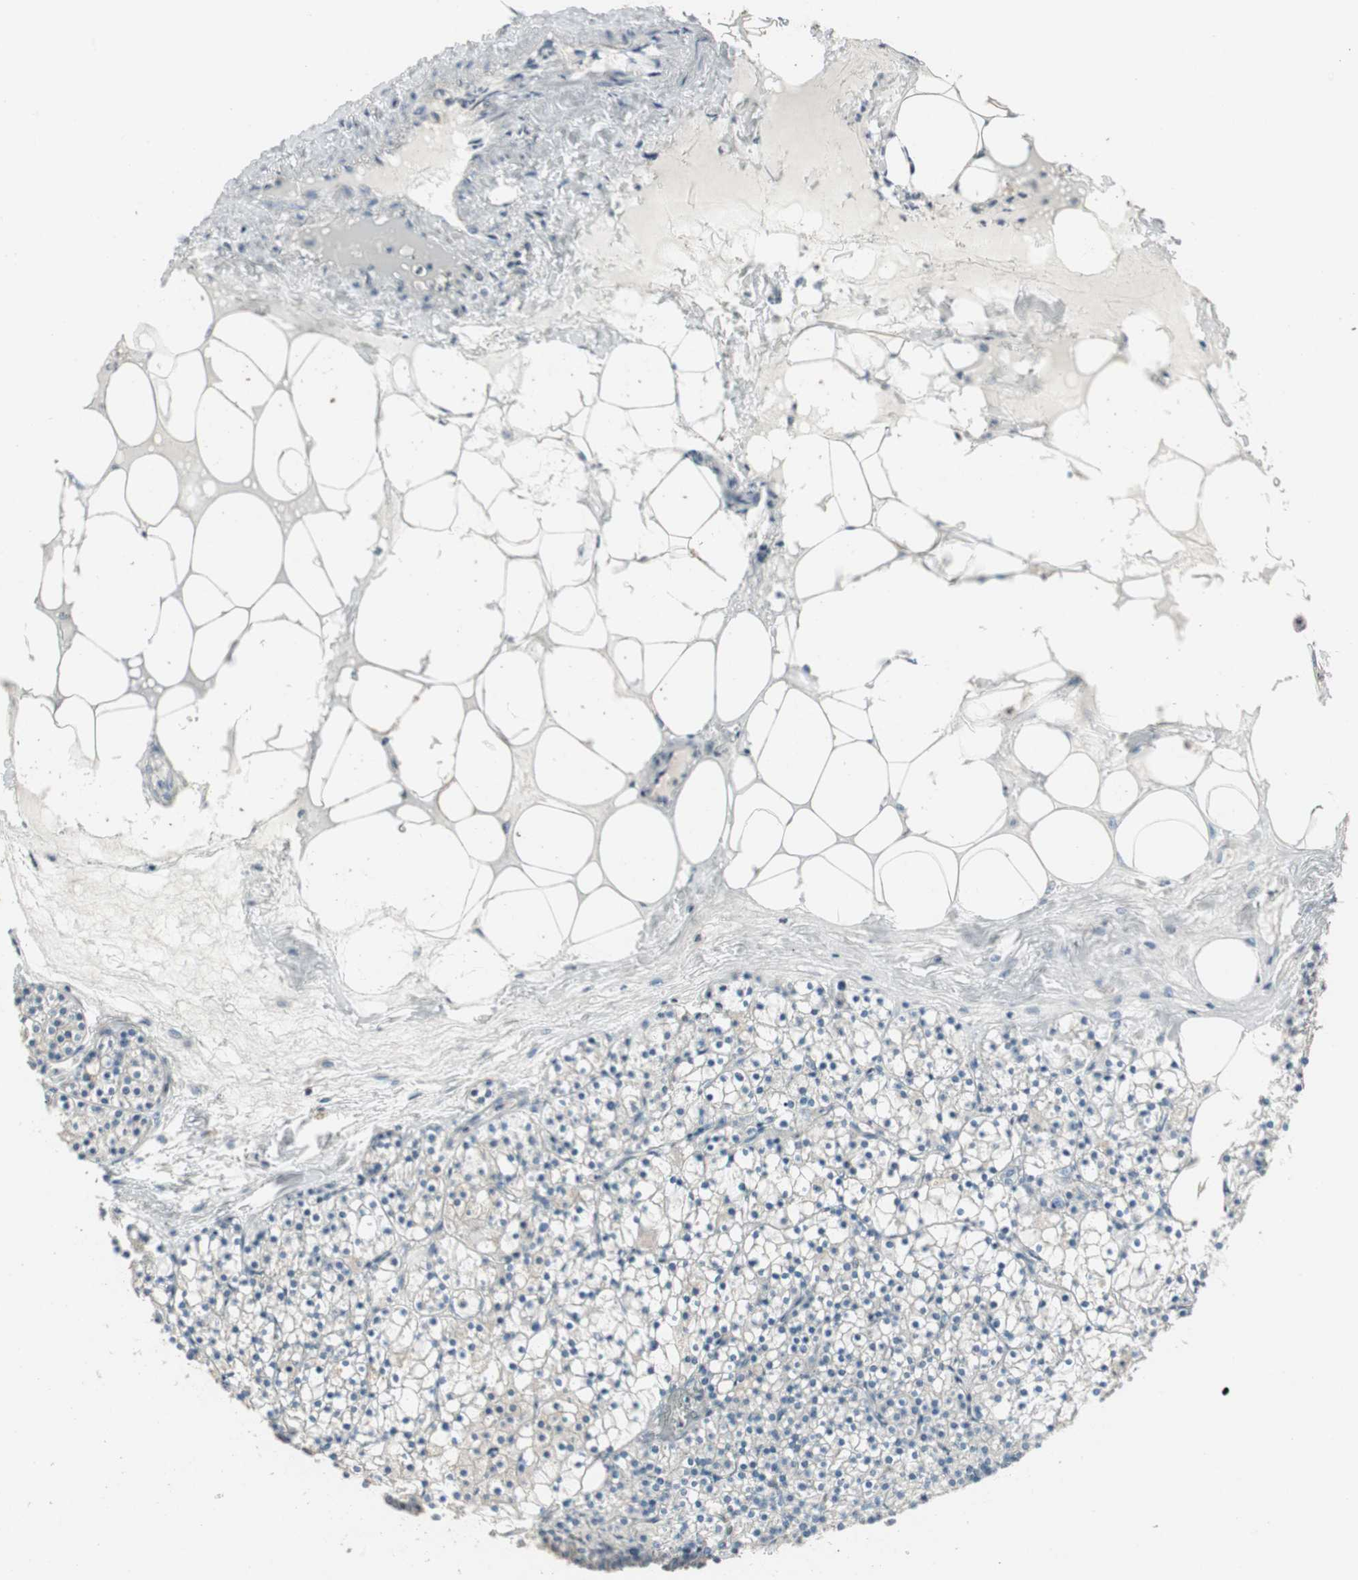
{"staining": {"intensity": "weak", "quantity": "25%-75%", "location": "cytoplasmic/membranous"}, "tissue": "parathyroid gland", "cell_type": "Glandular cells", "image_type": "normal", "snomed": [{"axis": "morphology", "description": "Normal tissue, NOS"}, {"axis": "topography", "description": "Parathyroid gland"}], "caption": "An immunohistochemistry micrograph of unremarkable tissue is shown. Protein staining in brown highlights weak cytoplasmic/membranous positivity in parathyroid gland within glandular cells.", "gene": "PDZK1", "patient": {"sex": "female", "age": 63}}